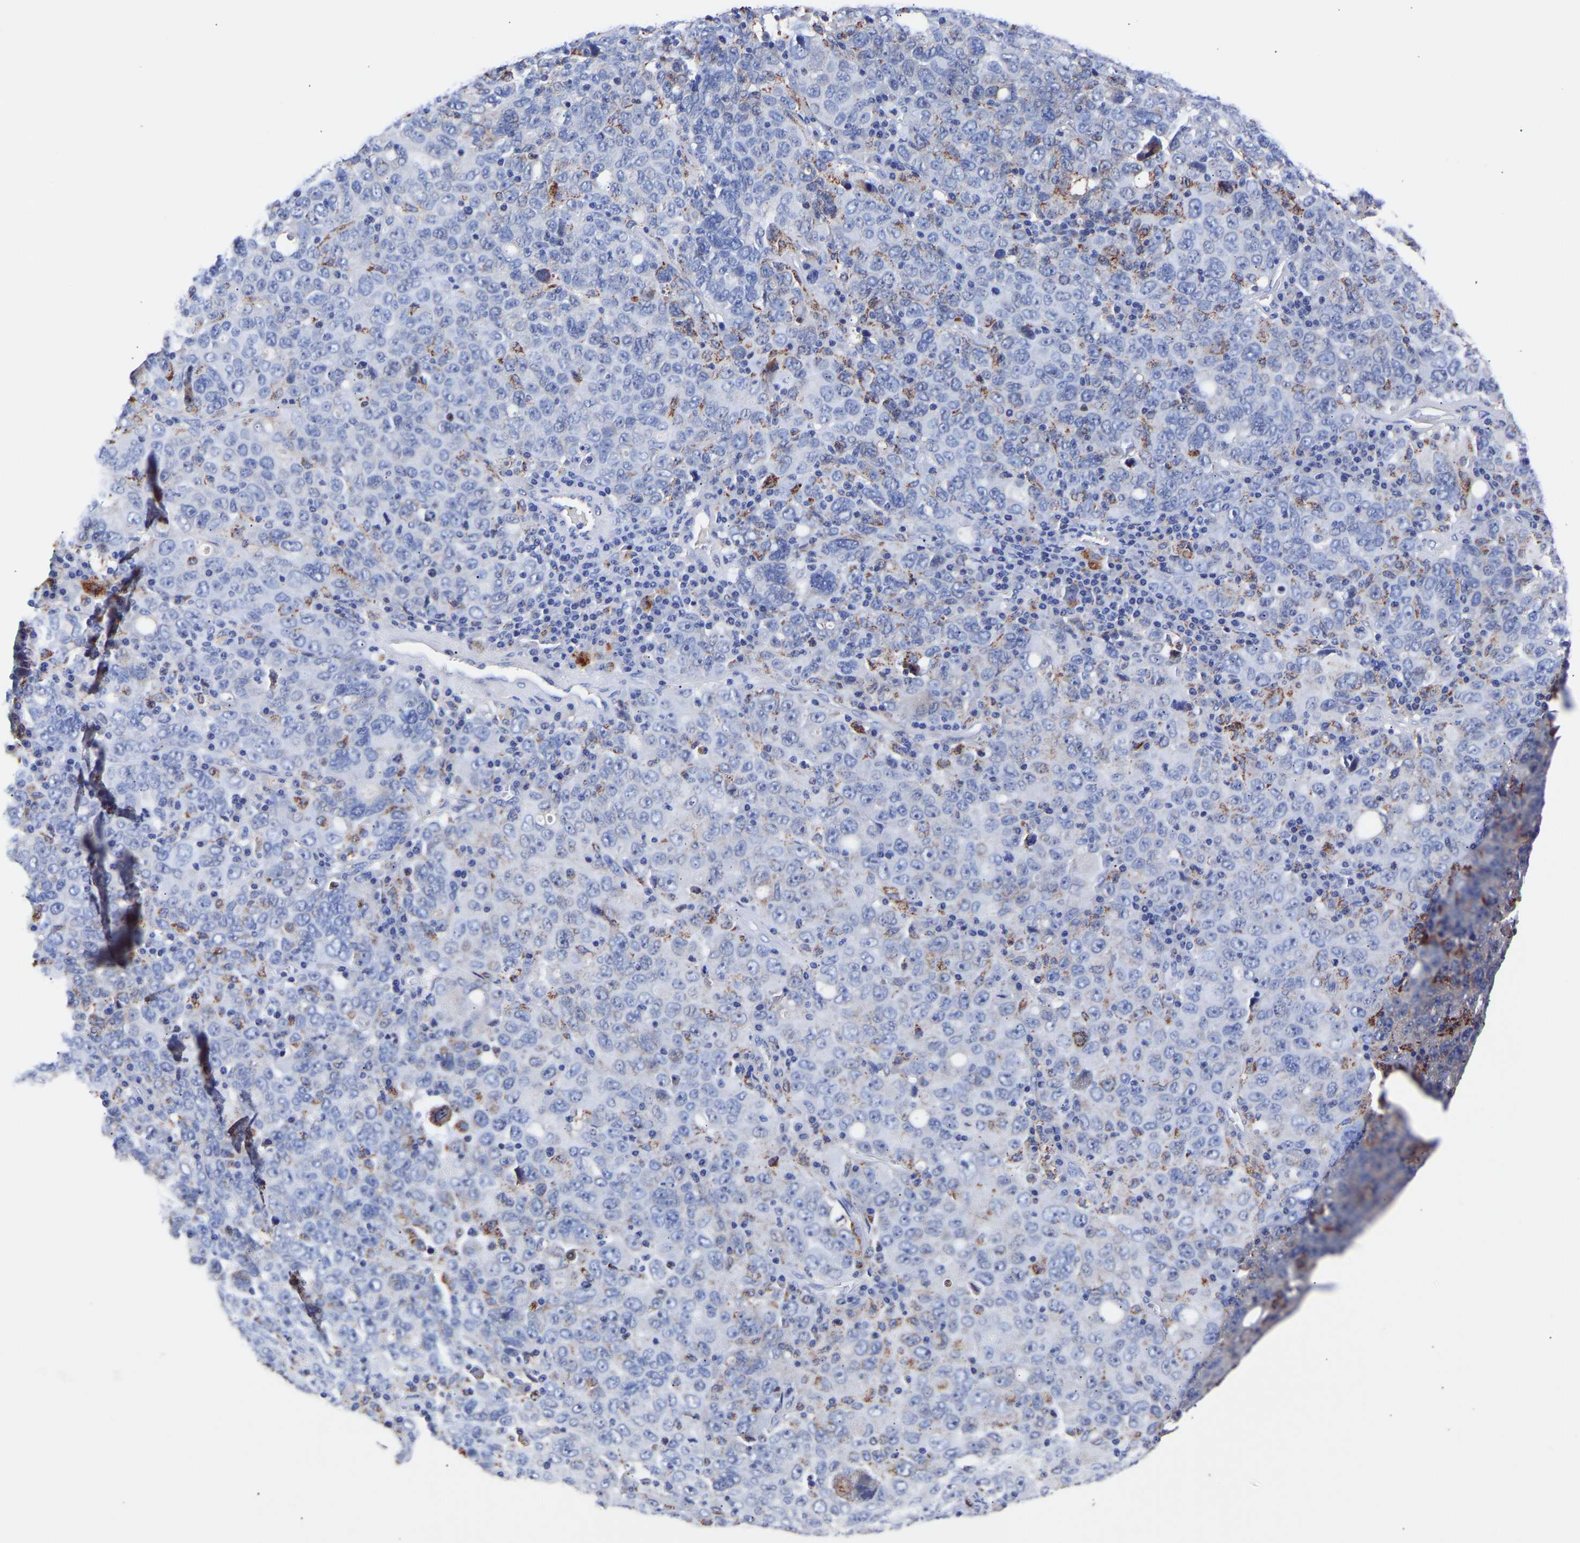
{"staining": {"intensity": "weak", "quantity": "<25%", "location": "cytoplasmic/membranous"}, "tissue": "ovarian cancer", "cell_type": "Tumor cells", "image_type": "cancer", "snomed": [{"axis": "morphology", "description": "Carcinoma, endometroid"}, {"axis": "topography", "description": "Ovary"}], "caption": "Image shows no significant protein positivity in tumor cells of endometroid carcinoma (ovarian). (IHC, brightfield microscopy, high magnification).", "gene": "SEM1", "patient": {"sex": "female", "age": 62}}